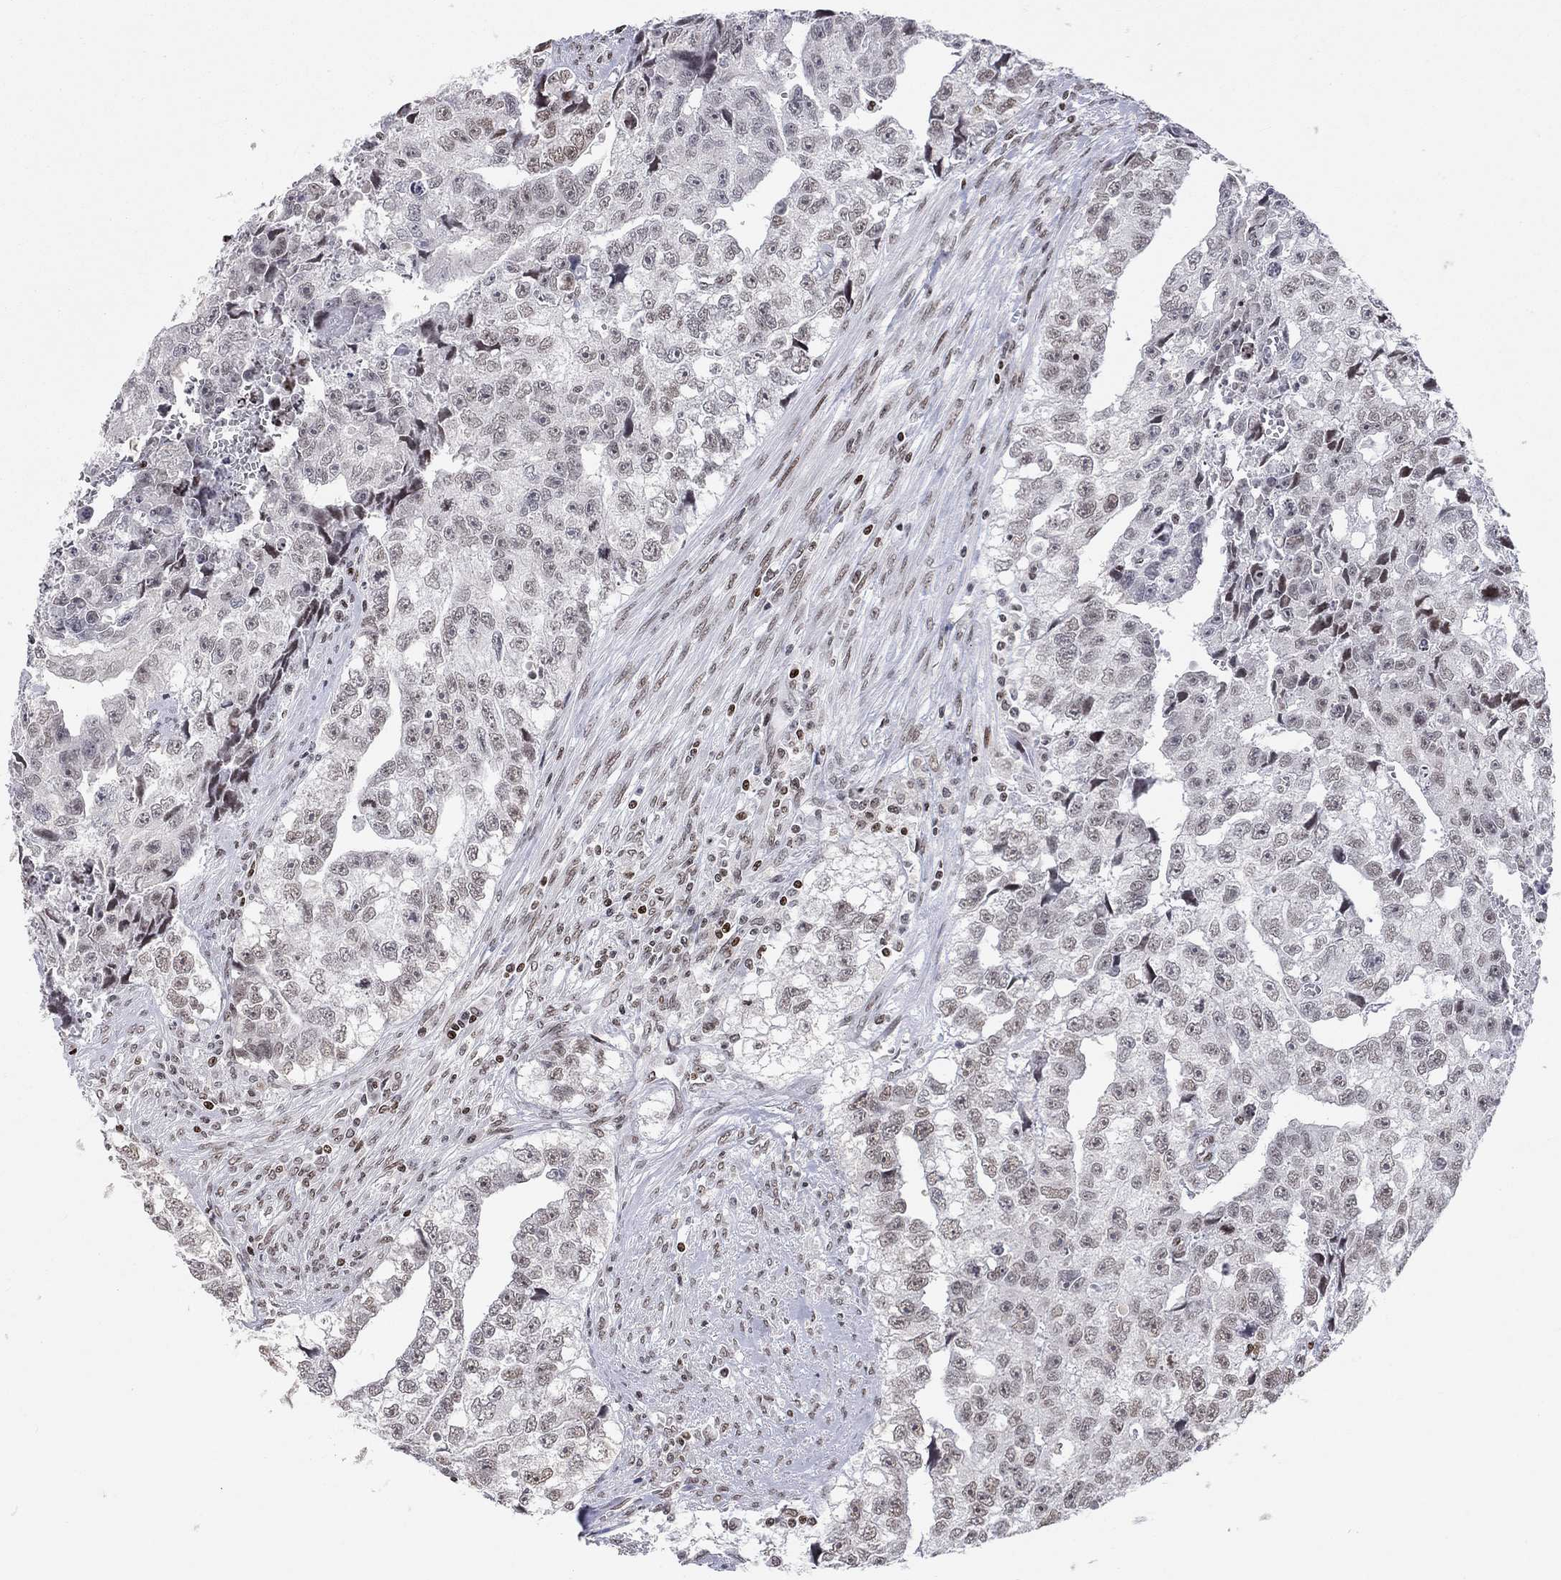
{"staining": {"intensity": "weak", "quantity": "<25%", "location": "nuclear"}, "tissue": "testis cancer", "cell_type": "Tumor cells", "image_type": "cancer", "snomed": [{"axis": "morphology", "description": "Carcinoma, Embryonal, NOS"}, {"axis": "morphology", "description": "Teratoma, malignant, NOS"}, {"axis": "topography", "description": "Testis"}], "caption": "Immunohistochemistry photomicrograph of testis cancer stained for a protein (brown), which shows no staining in tumor cells.", "gene": "H2AX", "patient": {"sex": "male", "age": 44}}